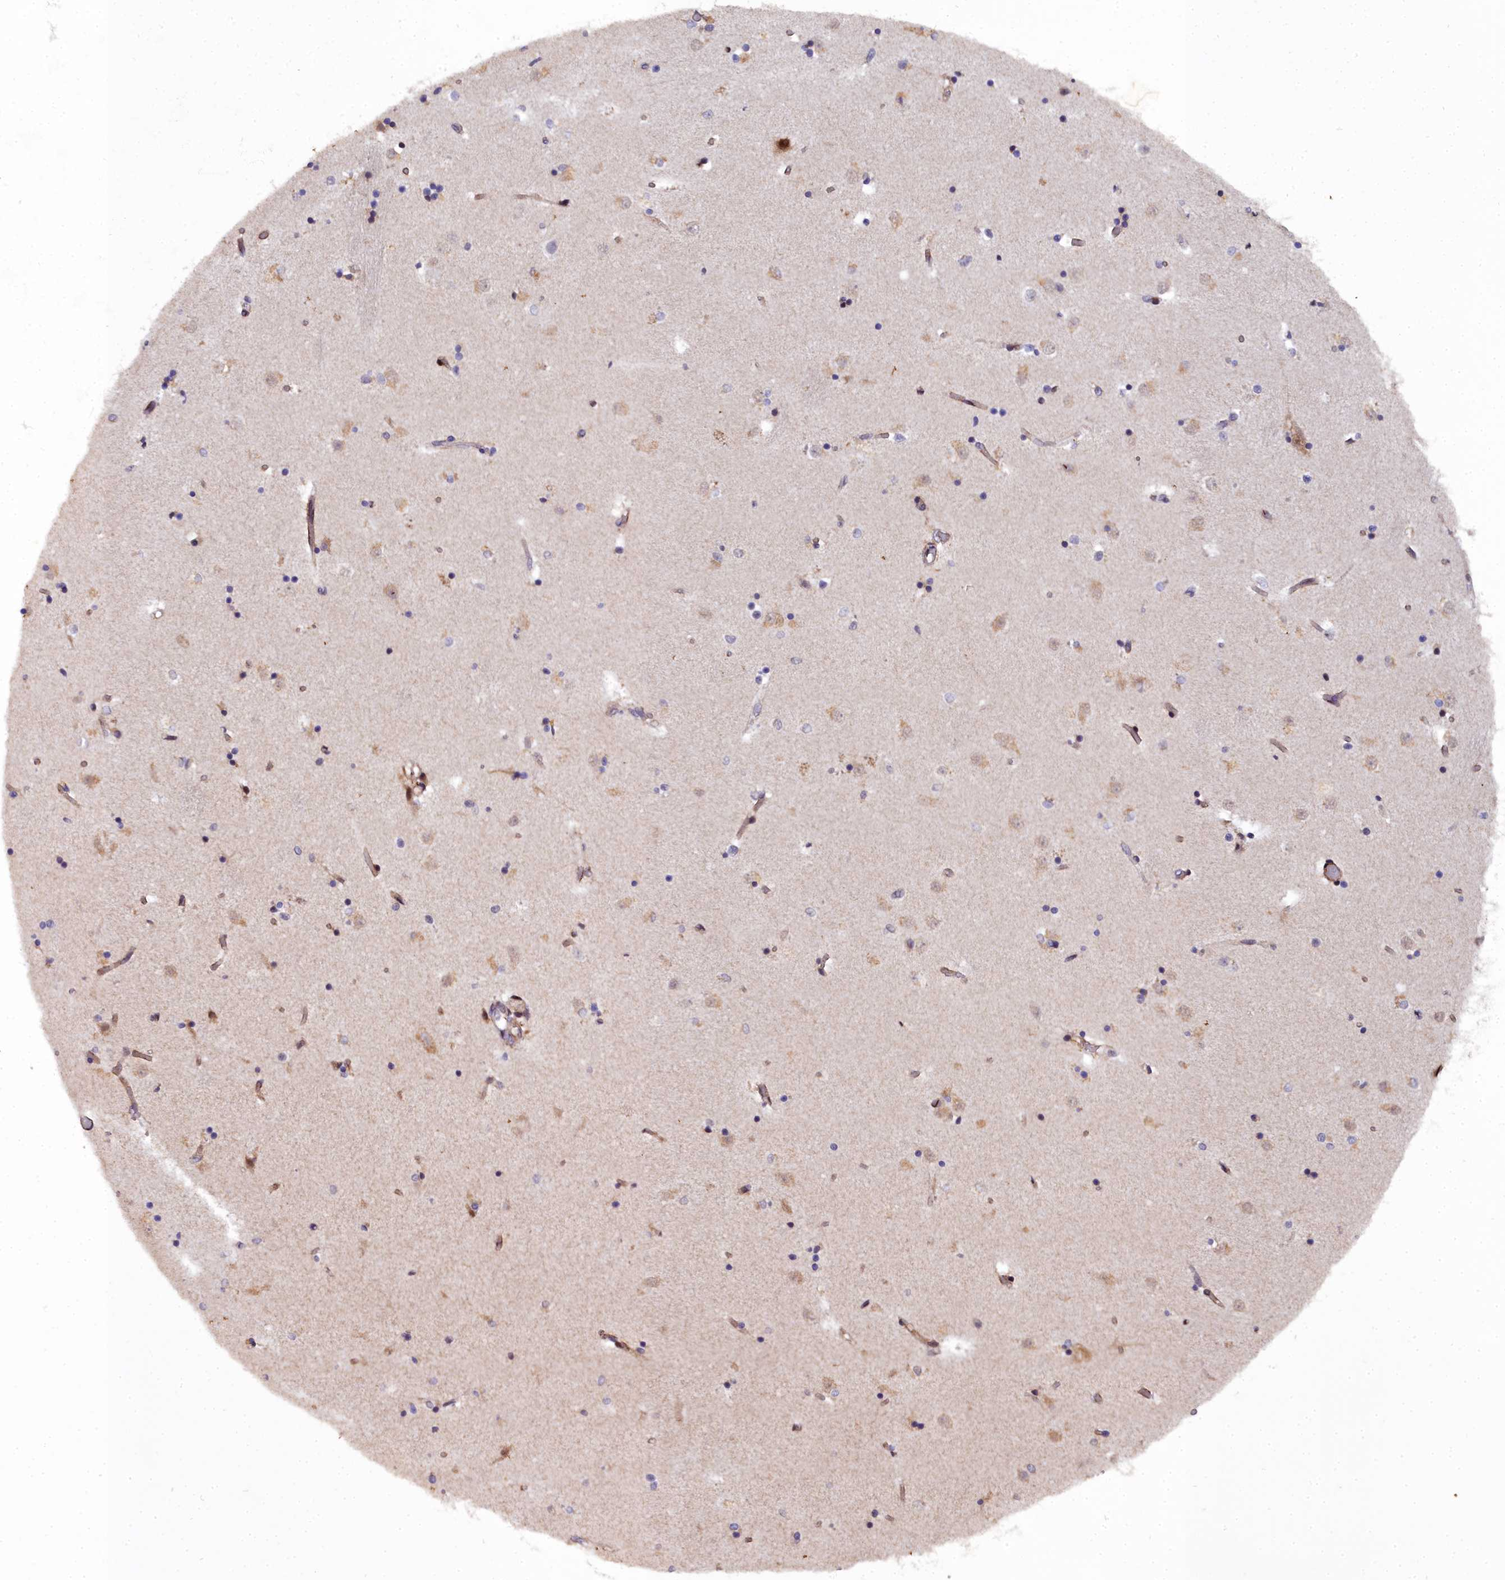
{"staining": {"intensity": "moderate", "quantity": "<25%", "location": "cytoplasmic/membranous"}, "tissue": "caudate", "cell_type": "Glial cells", "image_type": "normal", "snomed": [{"axis": "morphology", "description": "Normal tissue, NOS"}, {"axis": "topography", "description": "Lateral ventricle wall"}], "caption": "Caudate stained for a protein exhibits moderate cytoplasmic/membranous positivity in glial cells. The protein is shown in brown color, while the nuclei are stained blue.", "gene": "MRPS11", "patient": {"sex": "female", "age": 52}}